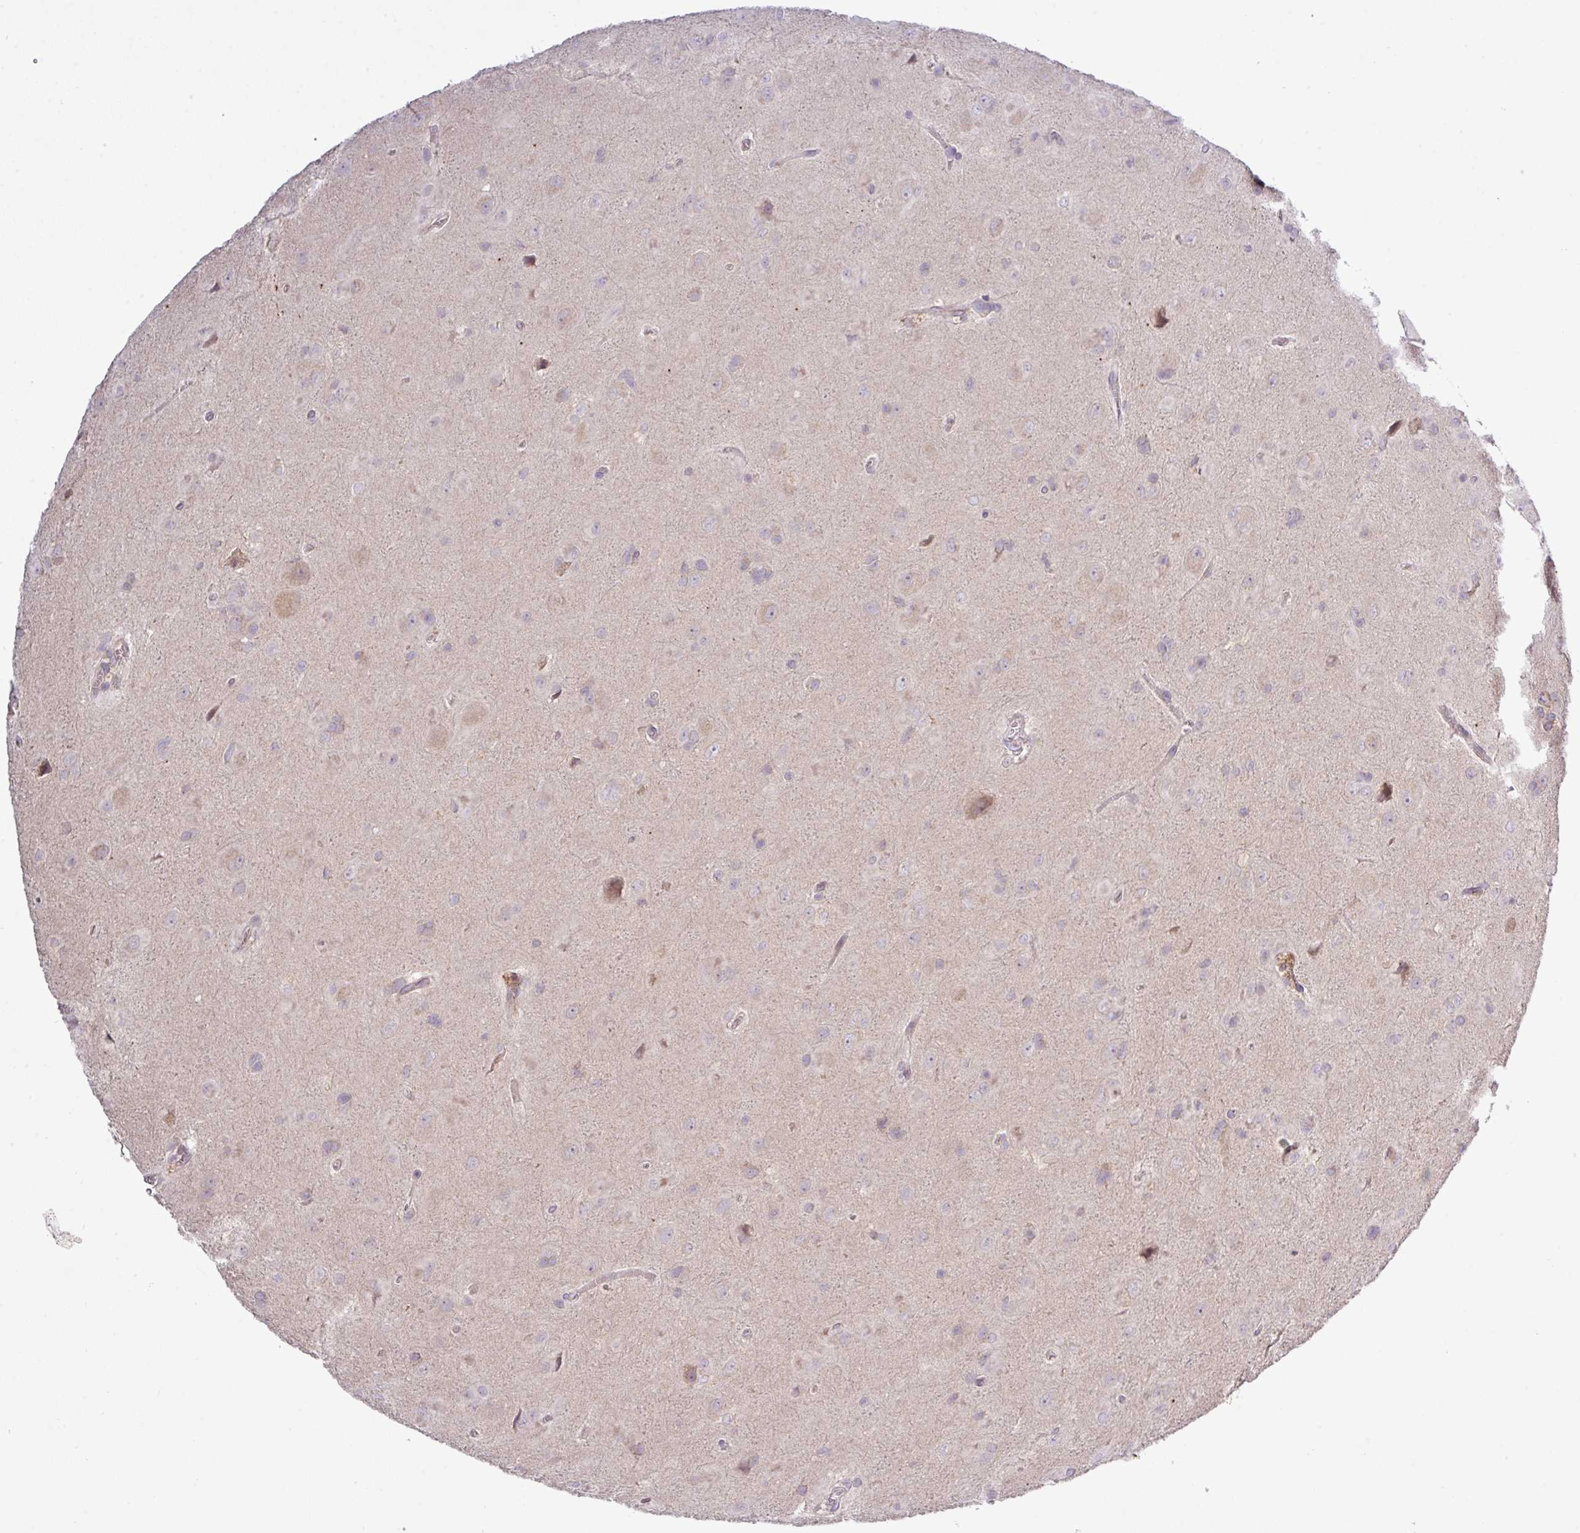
{"staining": {"intensity": "weak", "quantity": "<25%", "location": "cytoplasmic/membranous"}, "tissue": "glioma", "cell_type": "Tumor cells", "image_type": "cancer", "snomed": [{"axis": "morphology", "description": "Glioma, malignant, Low grade"}, {"axis": "topography", "description": "Brain"}], "caption": "This is an immunohistochemistry image of human malignant glioma (low-grade). There is no staining in tumor cells.", "gene": "TMEM62", "patient": {"sex": "male", "age": 58}}